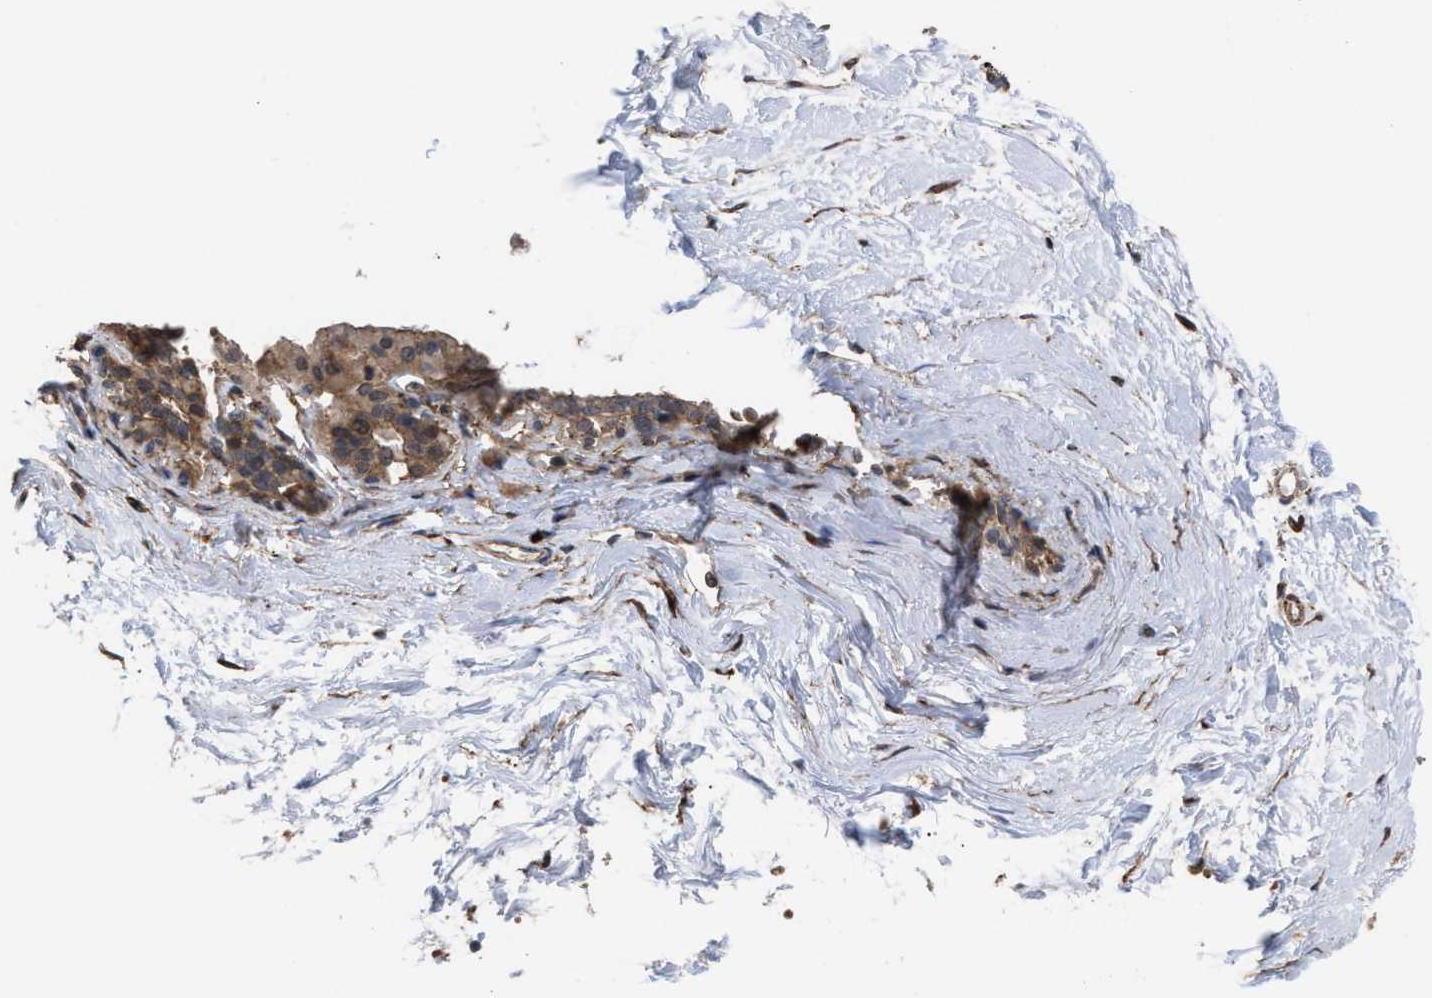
{"staining": {"intensity": "negative", "quantity": "25%-75%", "location": "none"}, "tissue": "breast", "cell_type": "Adipocytes", "image_type": "normal", "snomed": [{"axis": "morphology", "description": "Normal tissue, NOS"}, {"axis": "topography", "description": "Breast"}], "caption": "Immunohistochemical staining of unremarkable human breast exhibits no significant expression in adipocytes. (Immunohistochemistry (ihc), brightfield microscopy, high magnification).", "gene": "TP53BP2", "patient": {"sex": "female", "age": 45}}